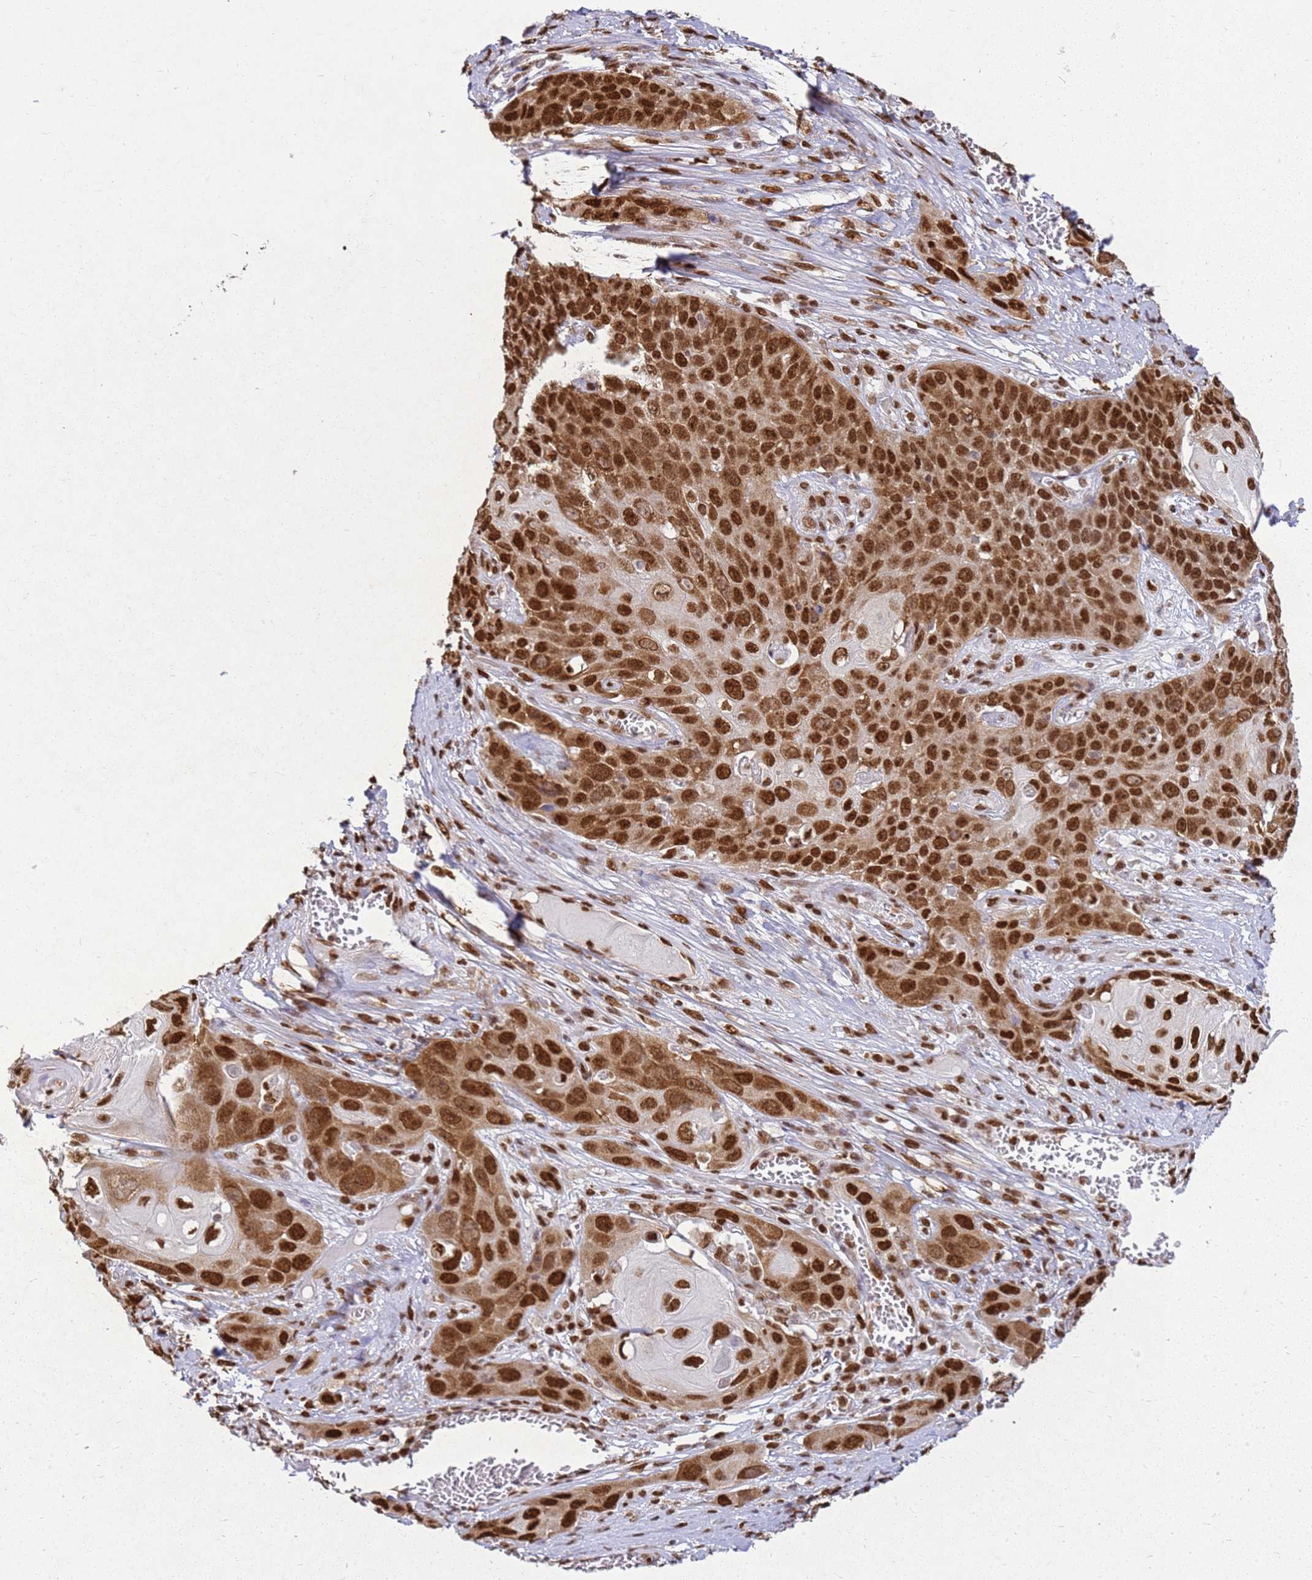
{"staining": {"intensity": "strong", "quantity": ">75%", "location": "nuclear"}, "tissue": "skin cancer", "cell_type": "Tumor cells", "image_type": "cancer", "snomed": [{"axis": "morphology", "description": "Squamous cell carcinoma, NOS"}, {"axis": "topography", "description": "Skin"}], "caption": "This histopathology image displays immunohistochemistry staining of human skin squamous cell carcinoma, with high strong nuclear staining in approximately >75% of tumor cells.", "gene": "APEX1", "patient": {"sex": "male", "age": 55}}